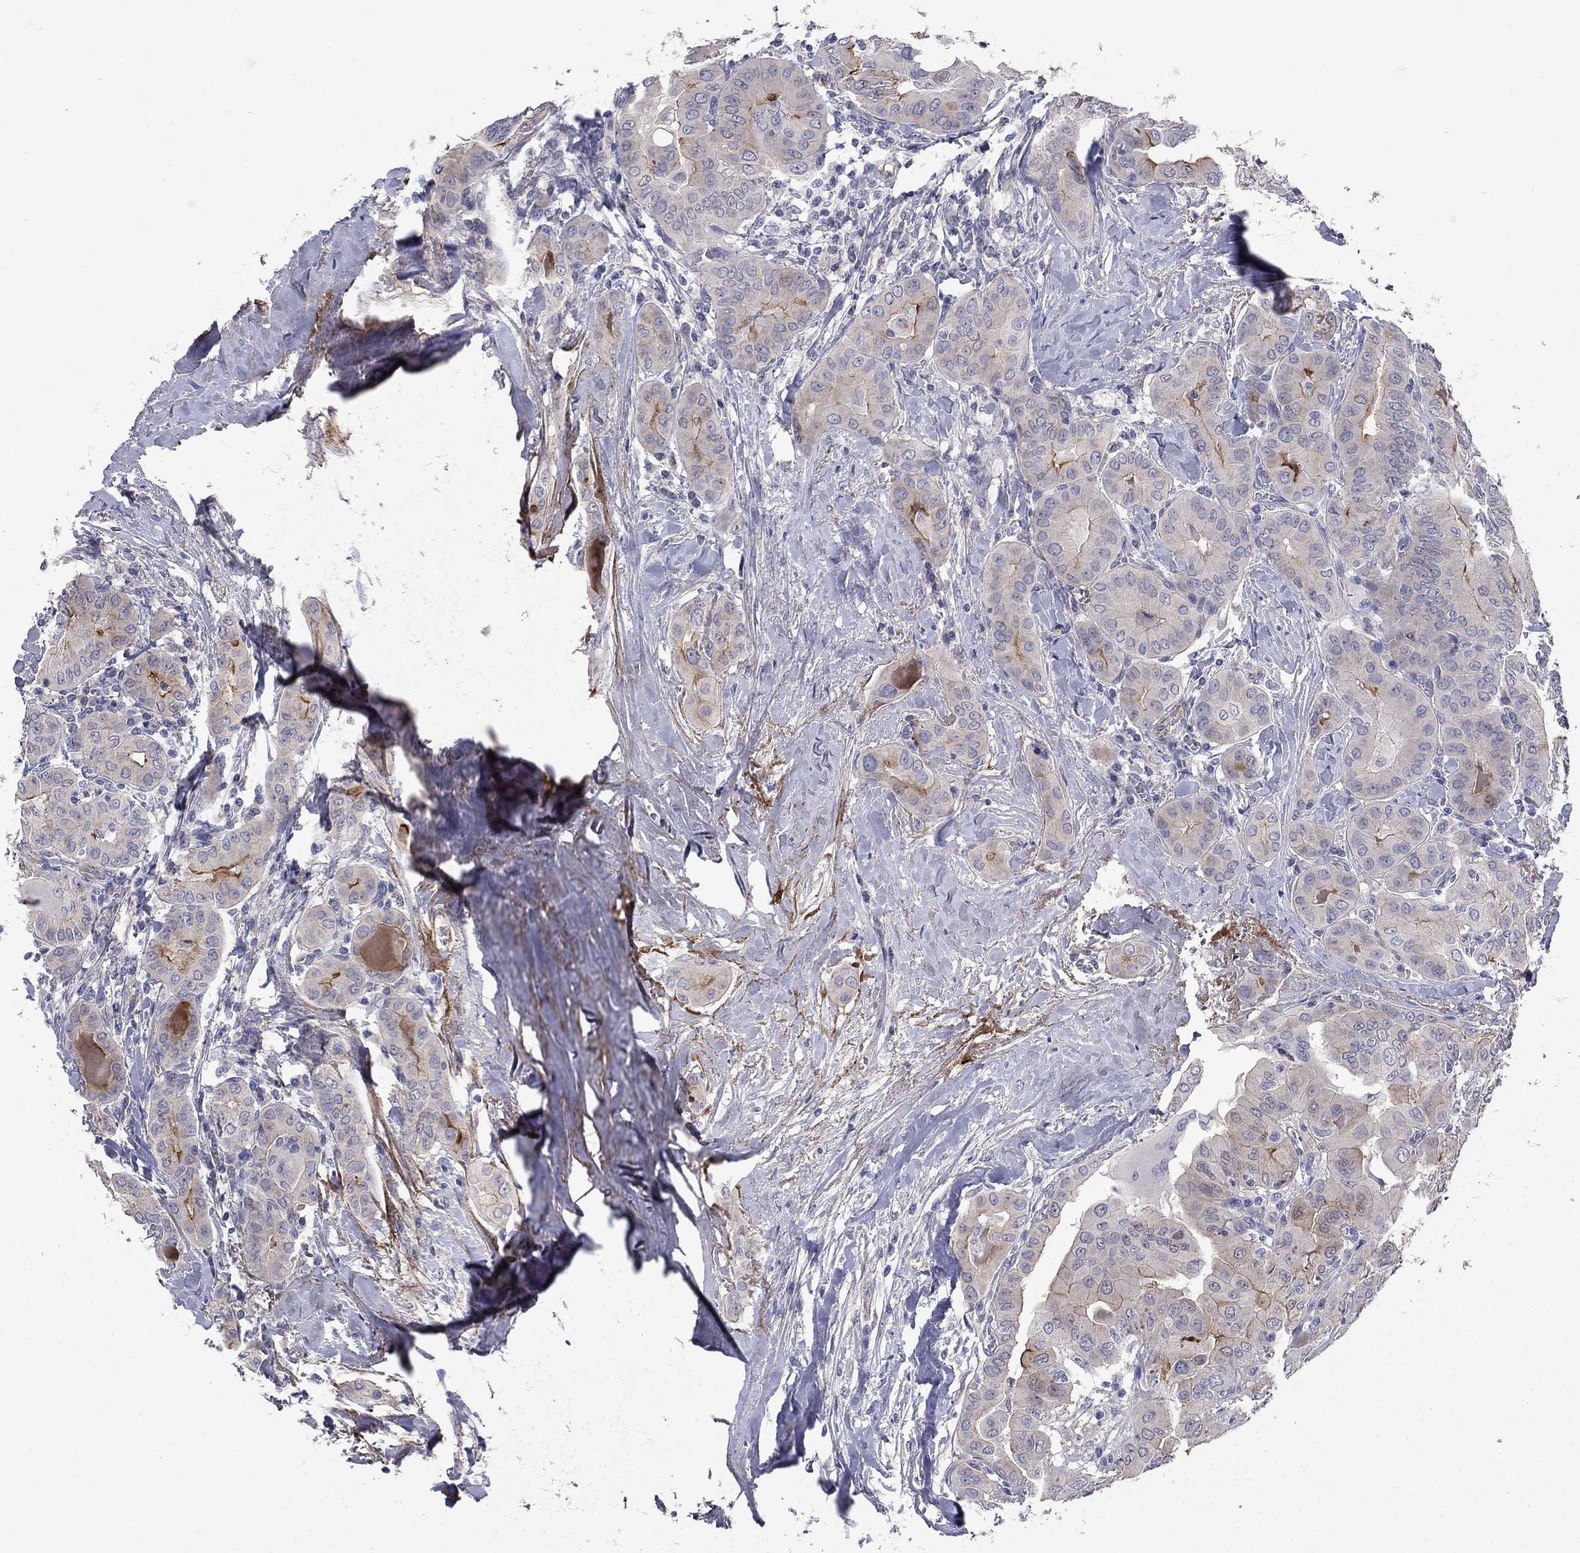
{"staining": {"intensity": "strong", "quantity": "<25%", "location": "cytoplasmic/membranous"}, "tissue": "thyroid cancer", "cell_type": "Tumor cells", "image_type": "cancer", "snomed": [{"axis": "morphology", "description": "Papillary adenocarcinoma, NOS"}, {"axis": "topography", "description": "Thyroid gland"}], "caption": "This is a photomicrograph of immunohistochemistry staining of thyroid papillary adenocarcinoma, which shows strong positivity in the cytoplasmic/membranous of tumor cells.", "gene": "SLC1A1", "patient": {"sex": "female", "age": 37}}